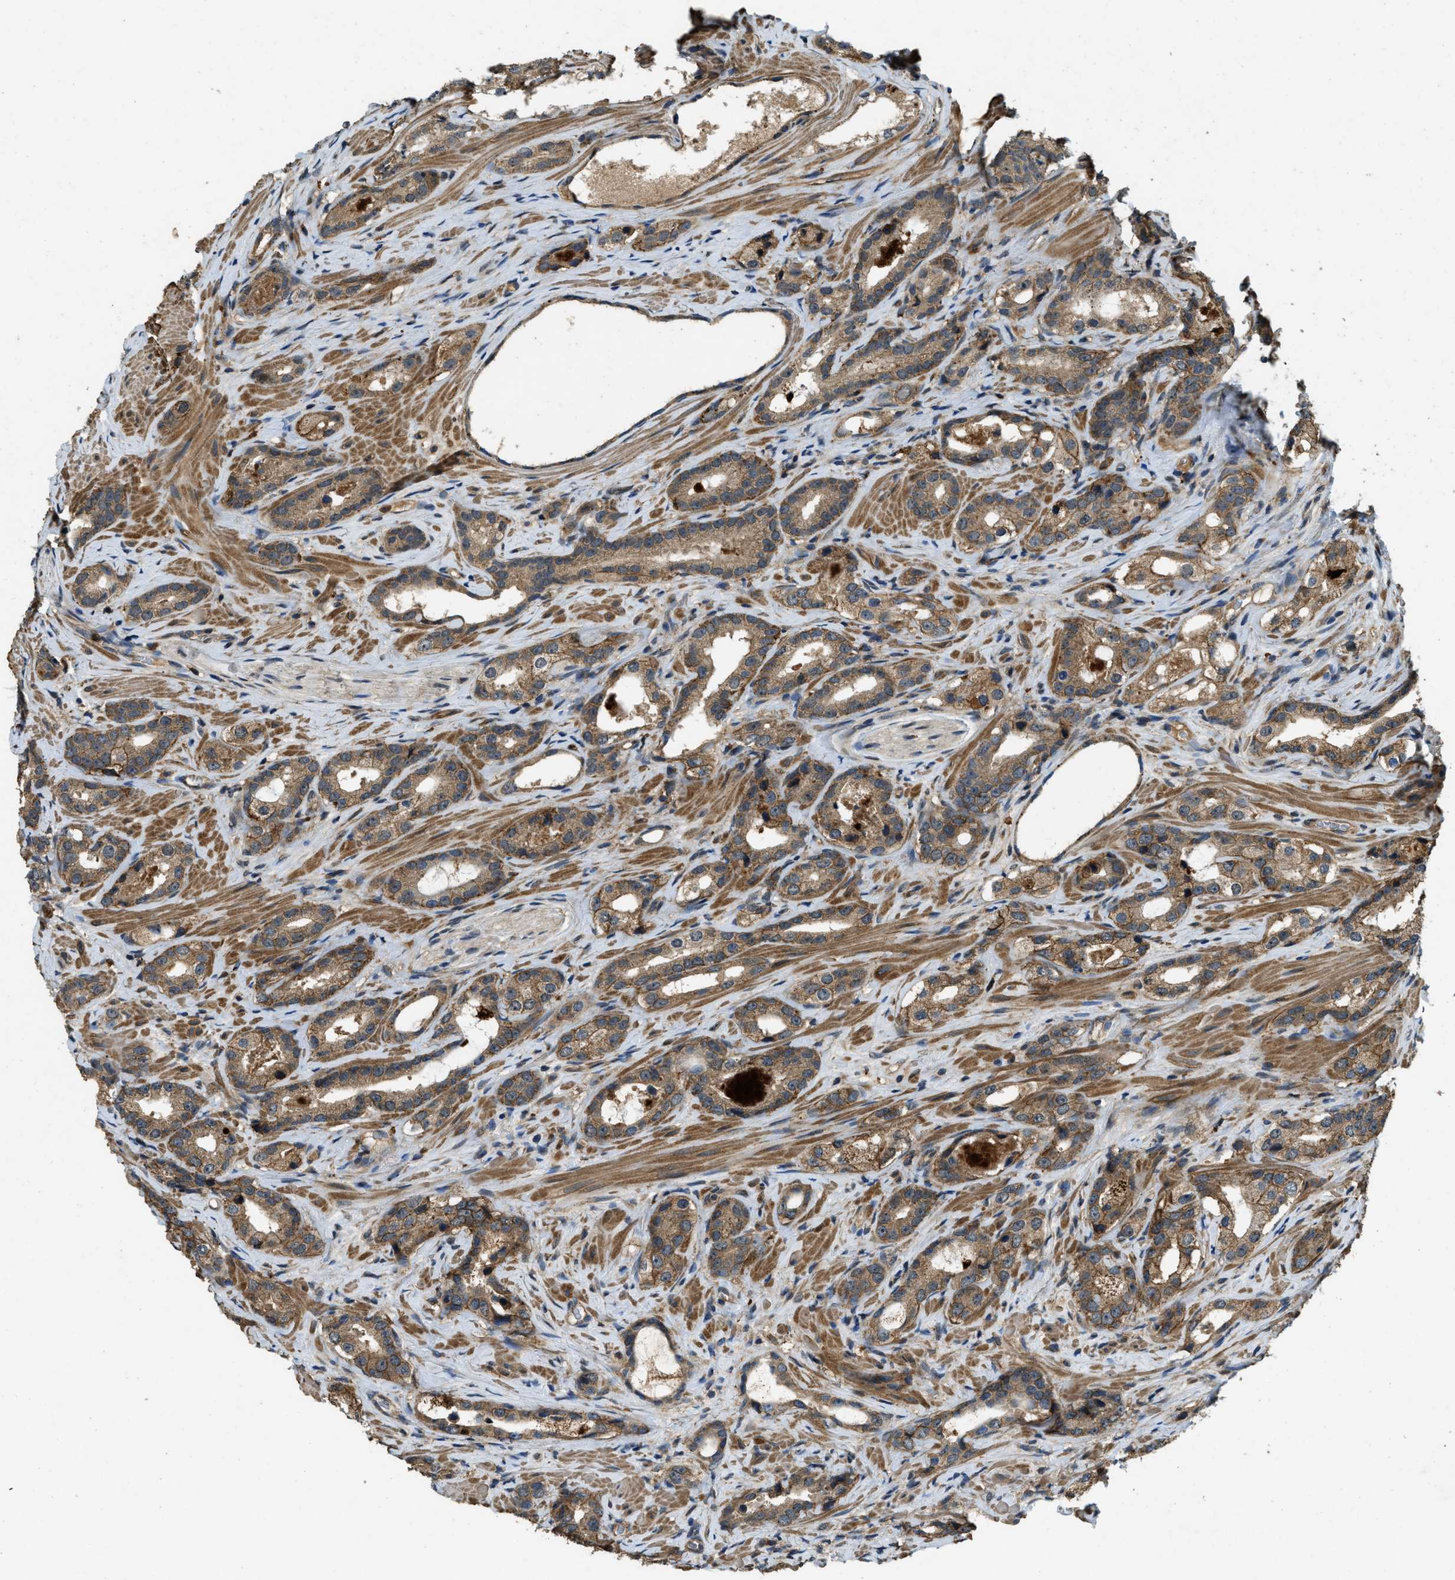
{"staining": {"intensity": "moderate", "quantity": ">75%", "location": "cytoplasmic/membranous"}, "tissue": "prostate cancer", "cell_type": "Tumor cells", "image_type": "cancer", "snomed": [{"axis": "morphology", "description": "Adenocarcinoma, High grade"}, {"axis": "topography", "description": "Prostate"}], "caption": "A brown stain shows moderate cytoplasmic/membranous staining of a protein in prostate cancer (adenocarcinoma (high-grade)) tumor cells. (DAB (3,3'-diaminobenzidine) IHC, brown staining for protein, blue staining for nuclei).", "gene": "ATP8B1", "patient": {"sex": "male", "age": 63}}